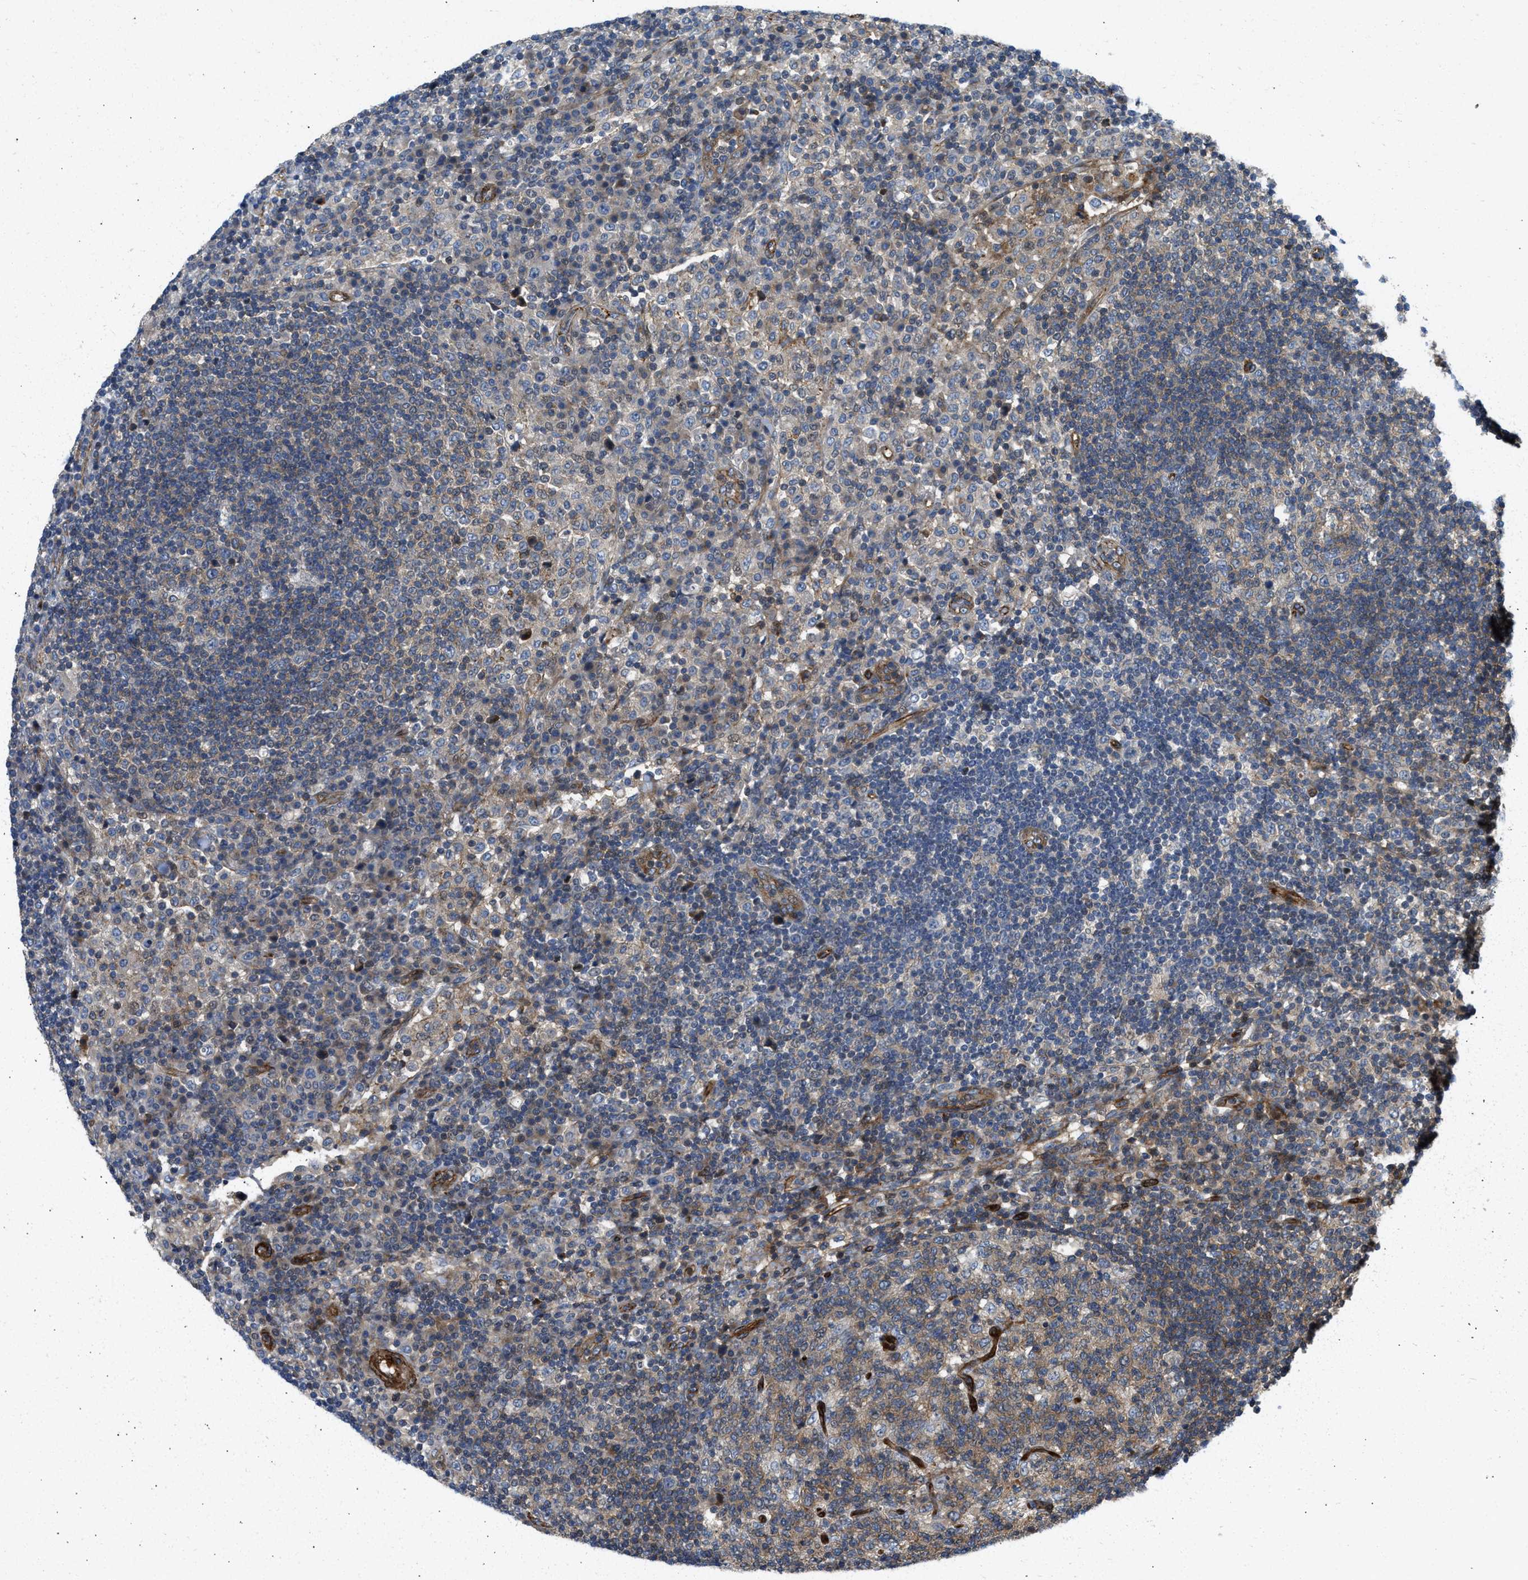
{"staining": {"intensity": "moderate", "quantity": ">75%", "location": "cytoplasmic/membranous"}, "tissue": "lymph node", "cell_type": "Germinal center cells", "image_type": "normal", "snomed": [{"axis": "morphology", "description": "Normal tissue, NOS"}, {"axis": "topography", "description": "Lymph node"}], "caption": "The histopathology image displays immunohistochemical staining of benign lymph node. There is moderate cytoplasmic/membranous positivity is identified in approximately >75% of germinal center cells.", "gene": "NYNRIN", "patient": {"sex": "female", "age": 53}}